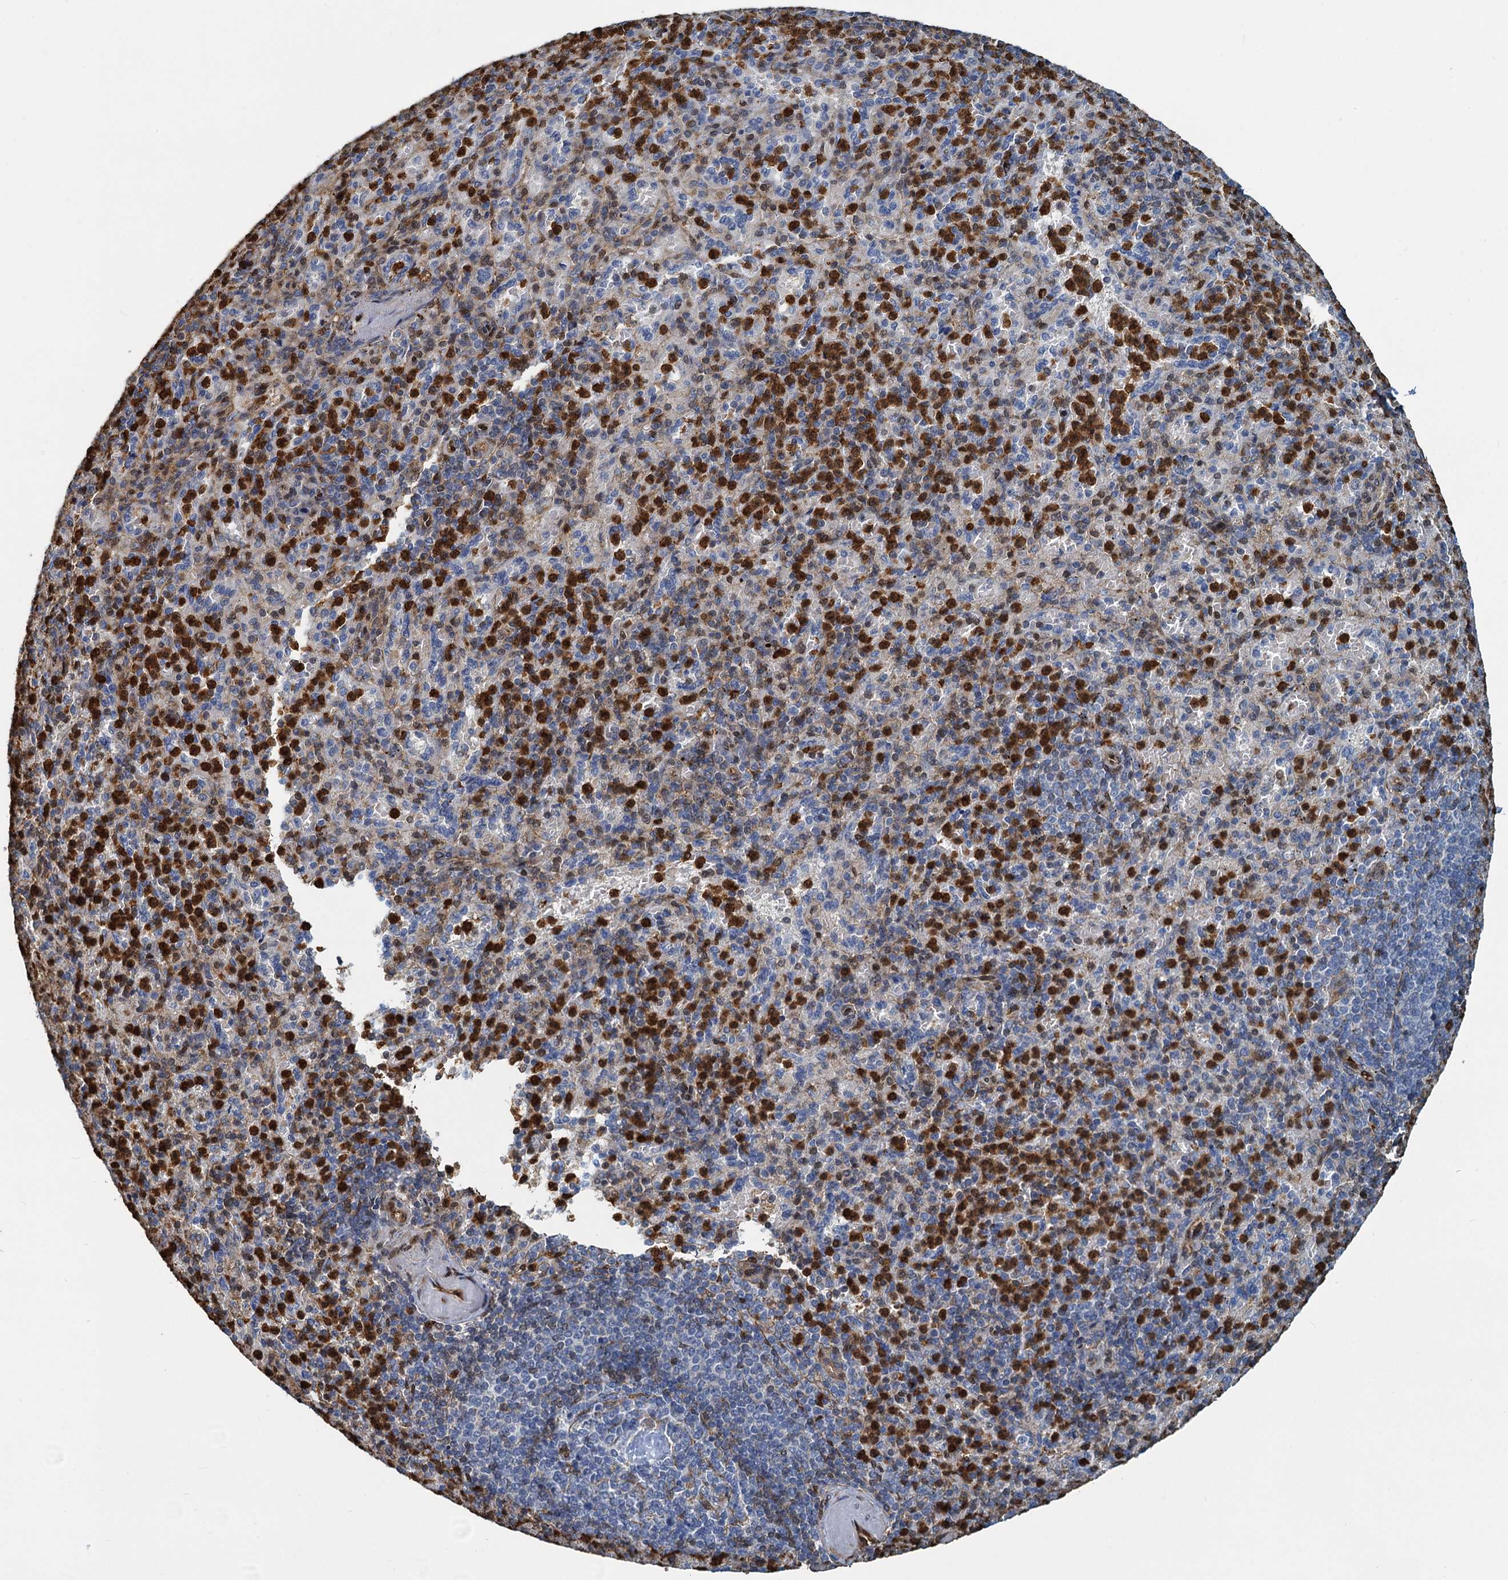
{"staining": {"intensity": "strong", "quantity": "25%-75%", "location": "cytoplasmic/membranous"}, "tissue": "spleen", "cell_type": "Cells in red pulp", "image_type": "normal", "snomed": [{"axis": "morphology", "description": "Normal tissue, NOS"}, {"axis": "topography", "description": "Spleen"}], "caption": "Immunohistochemistry (DAB (3,3'-diaminobenzidine)) staining of unremarkable spleen demonstrates strong cytoplasmic/membranous protein expression in approximately 25%-75% of cells in red pulp.", "gene": "S100A6", "patient": {"sex": "female", "age": 74}}